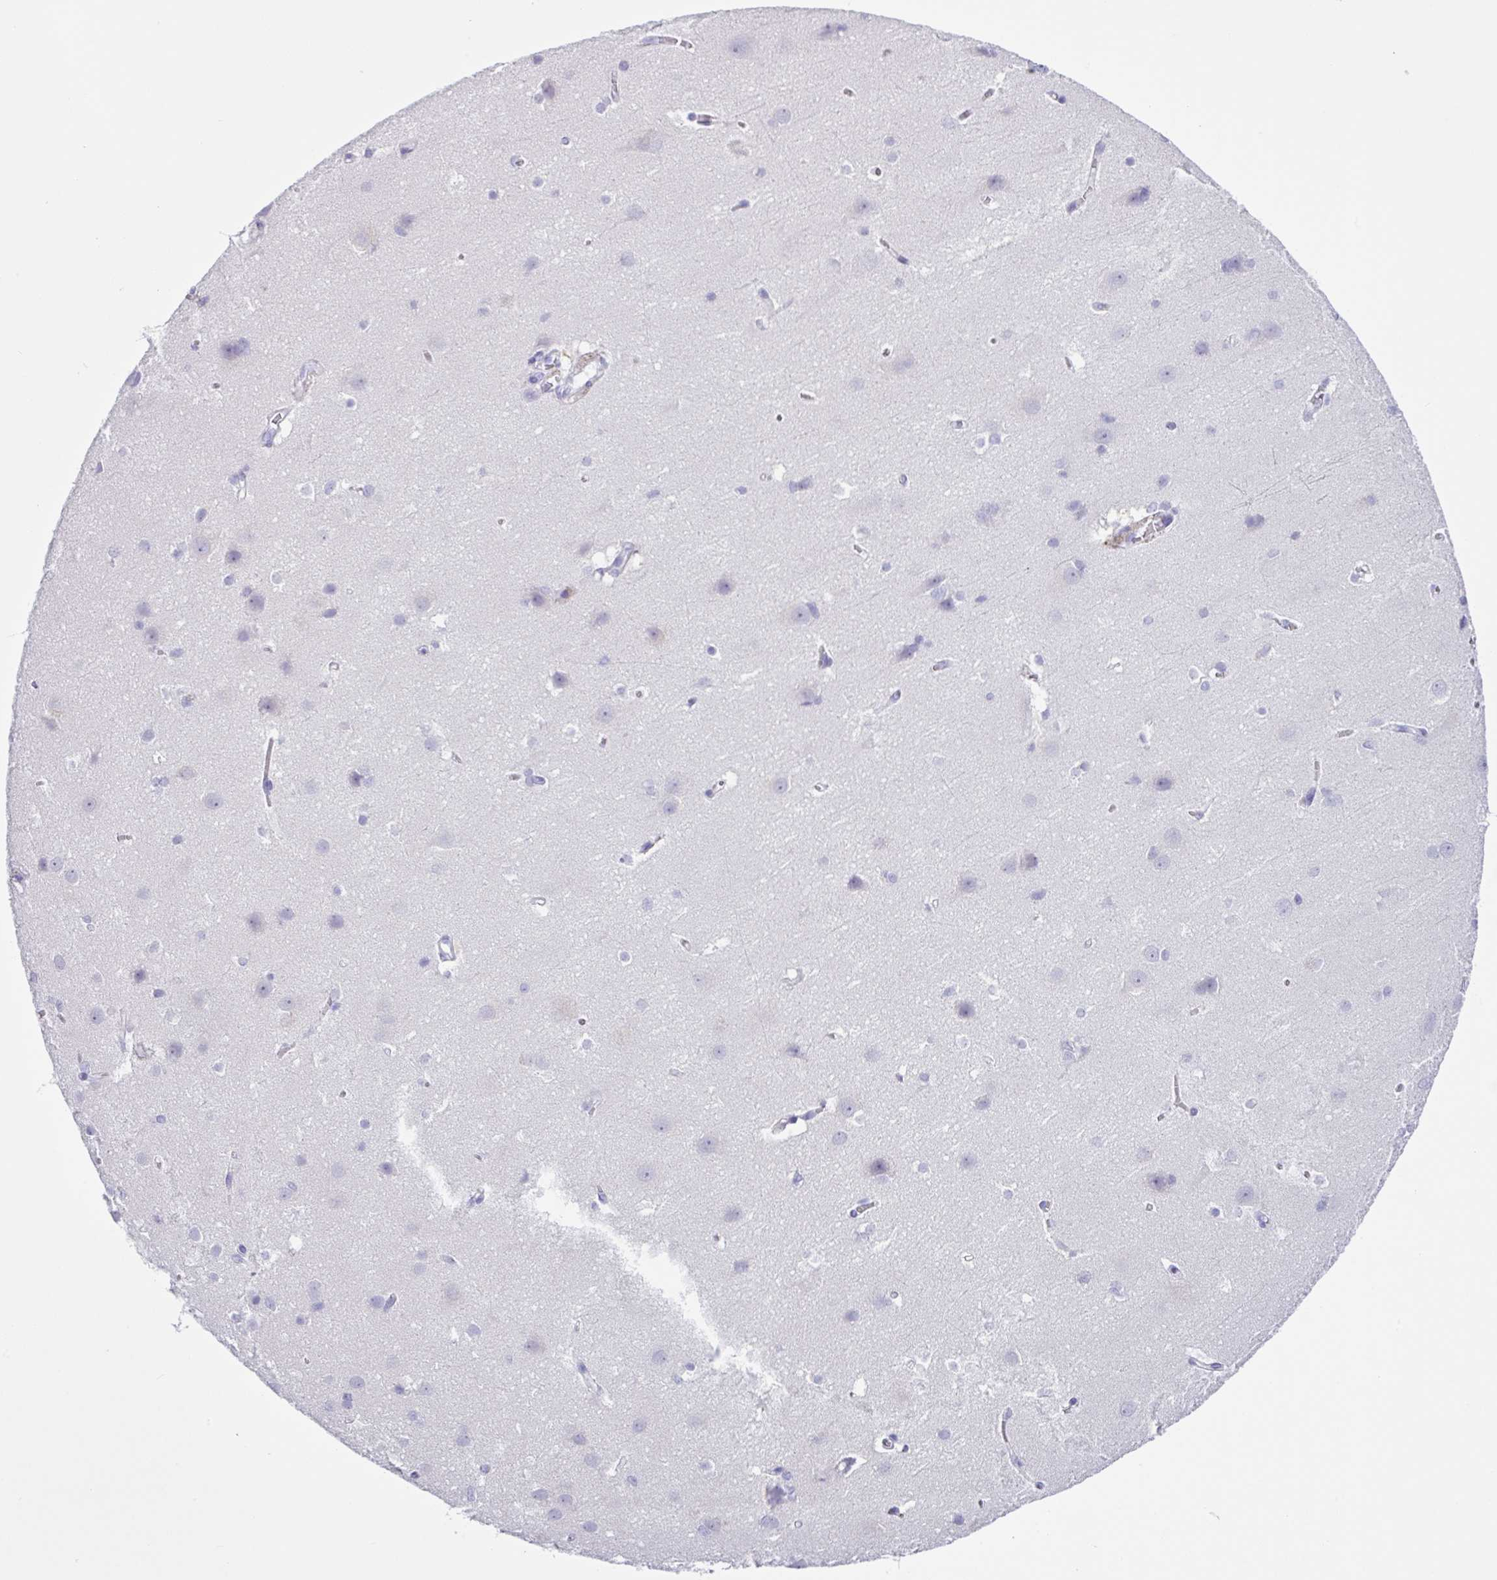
{"staining": {"intensity": "negative", "quantity": "none", "location": "none"}, "tissue": "cerebral cortex", "cell_type": "Endothelial cells", "image_type": "normal", "snomed": [{"axis": "morphology", "description": "Normal tissue, NOS"}, {"axis": "topography", "description": "Cerebral cortex"}], "caption": "Cerebral cortex stained for a protein using immunohistochemistry (IHC) demonstrates no expression endothelial cells.", "gene": "ZG16", "patient": {"sex": "male", "age": 37}}